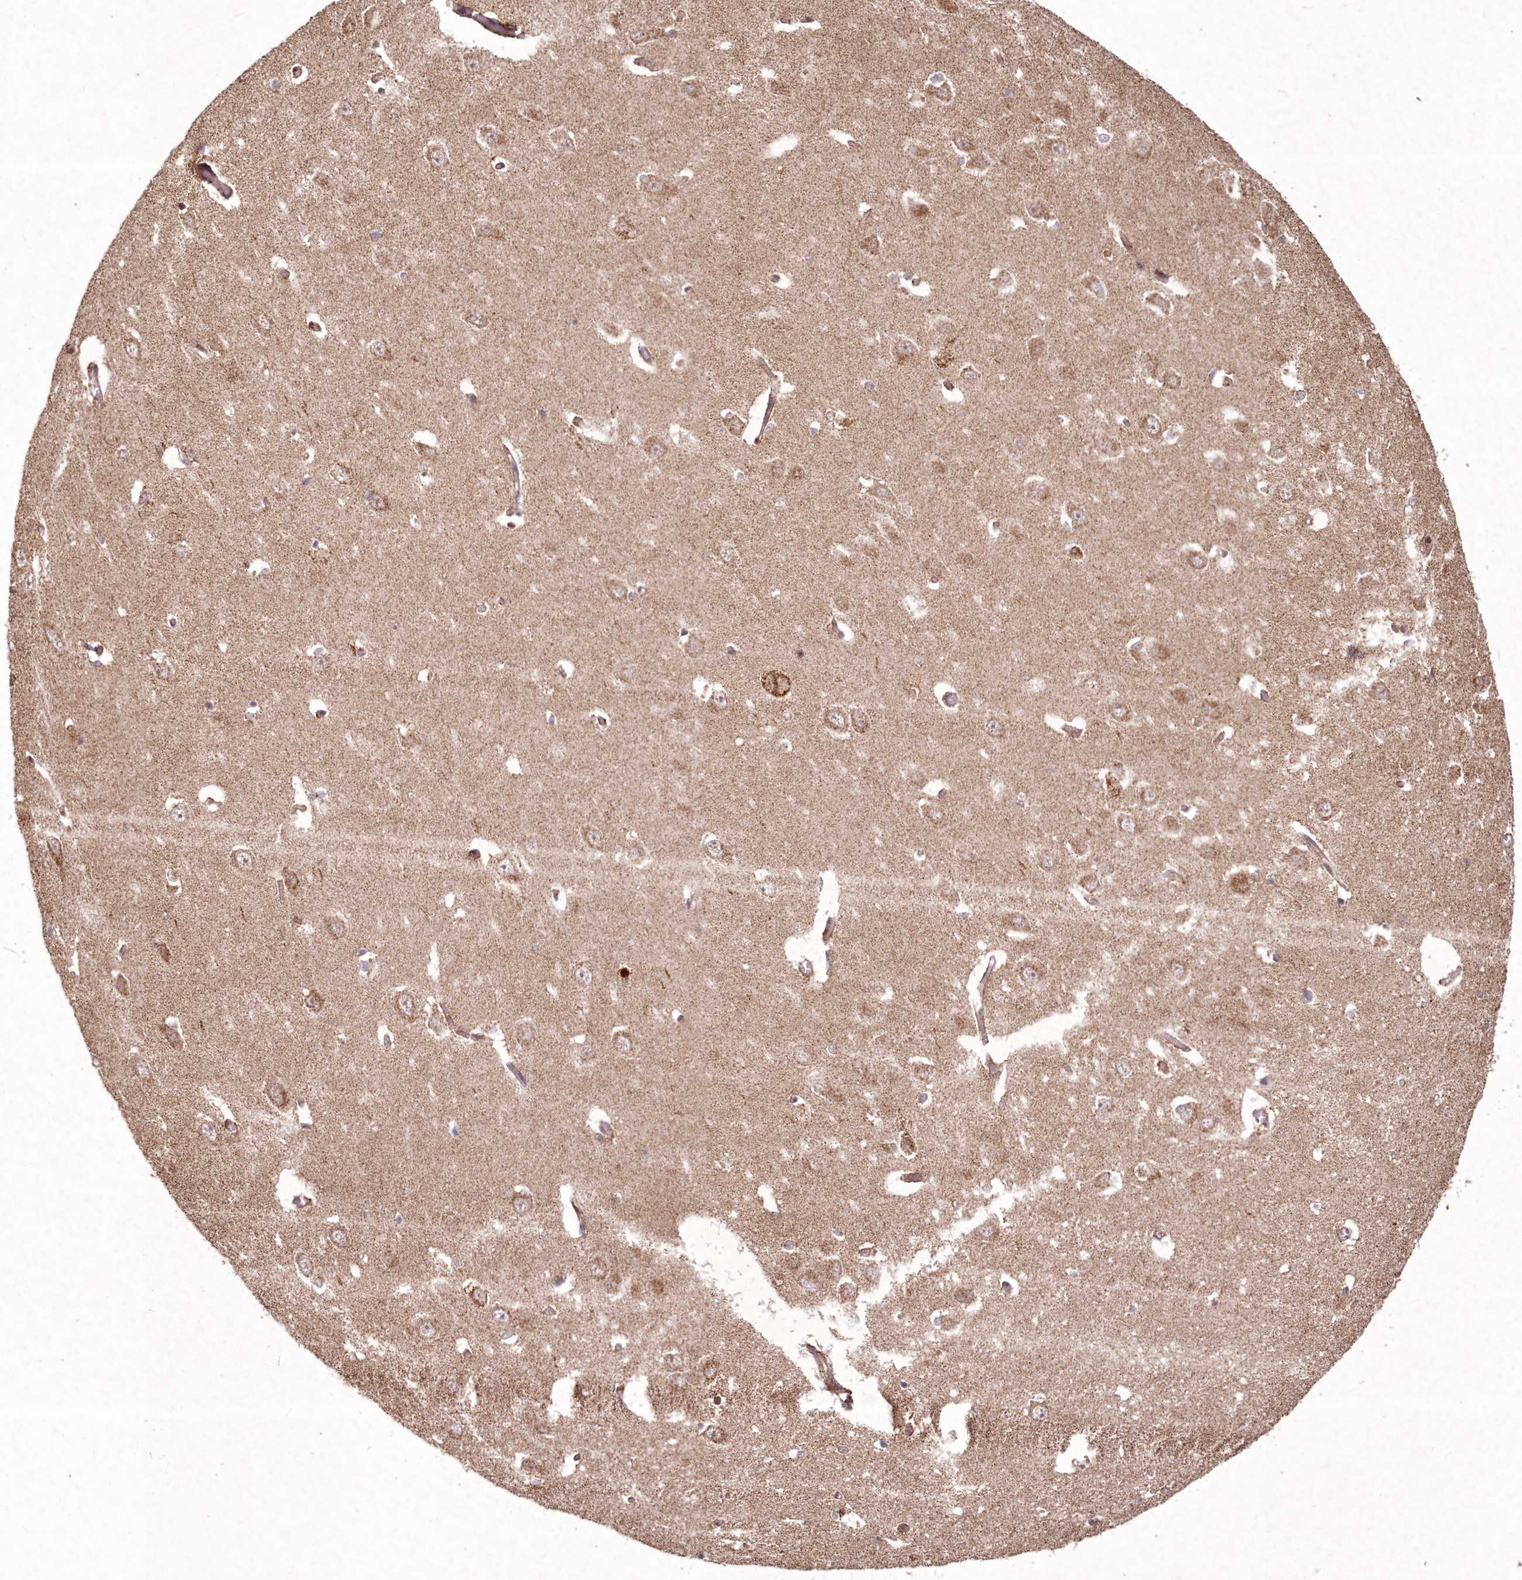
{"staining": {"intensity": "moderate", "quantity": "25%-75%", "location": "cytoplasmic/membranous"}, "tissue": "hippocampus", "cell_type": "Glial cells", "image_type": "normal", "snomed": [{"axis": "morphology", "description": "Normal tissue, NOS"}, {"axis": "topography", "description": "Hippocampus"}], "caption": "A brown stain labels moderate cytoplasmic/membranous positivity of a protein in glial cells of unremarkable human hippocampus. The protein is stained brown, and the nuclei are stained in blue (DAB (3,3'-diaminobenzidine) IHC with brightfield microscopy, high magnification).", "gene": "TMEM139", "patient": {"sex": "male", "age": 70}}